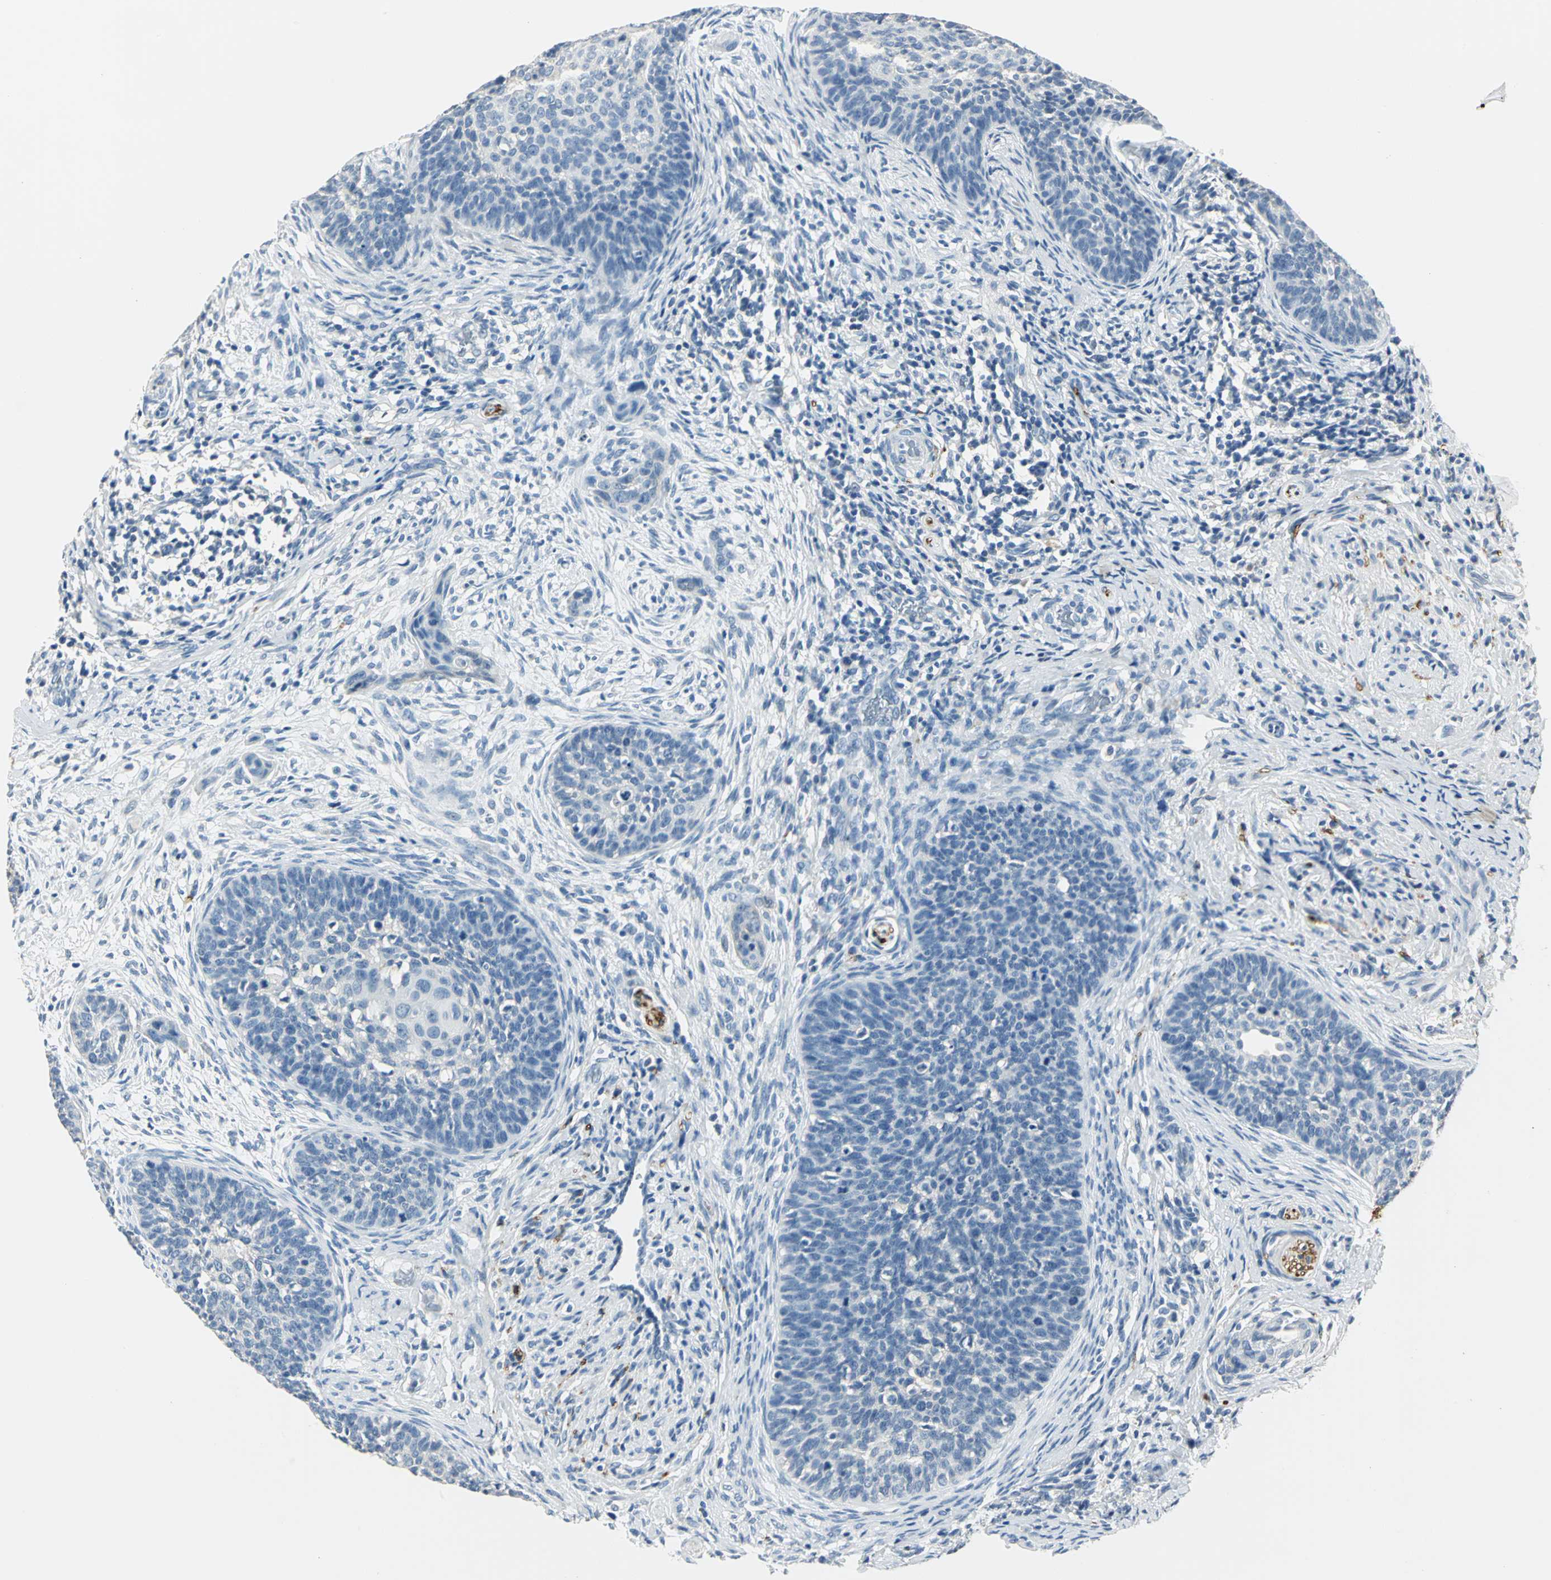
{"staining": {"intensity": "negative", "quantity": "none", "location": "none"}, "tissue": "cervical cancer", "cell_type": "Tumor cells", "image_type": "cancer", "snomed": [{"axis": "morphology", "description": "Squamous cell carcinoma, NOS"}, {"axis": "topography", "description": "Cervix"}], "caption": "Immunohistochemistry (IHC) of cervical cancer reveals no expression in tumor cells.", "gene": "UCHL1", "patient": {"sex": "female", "age": 33}}